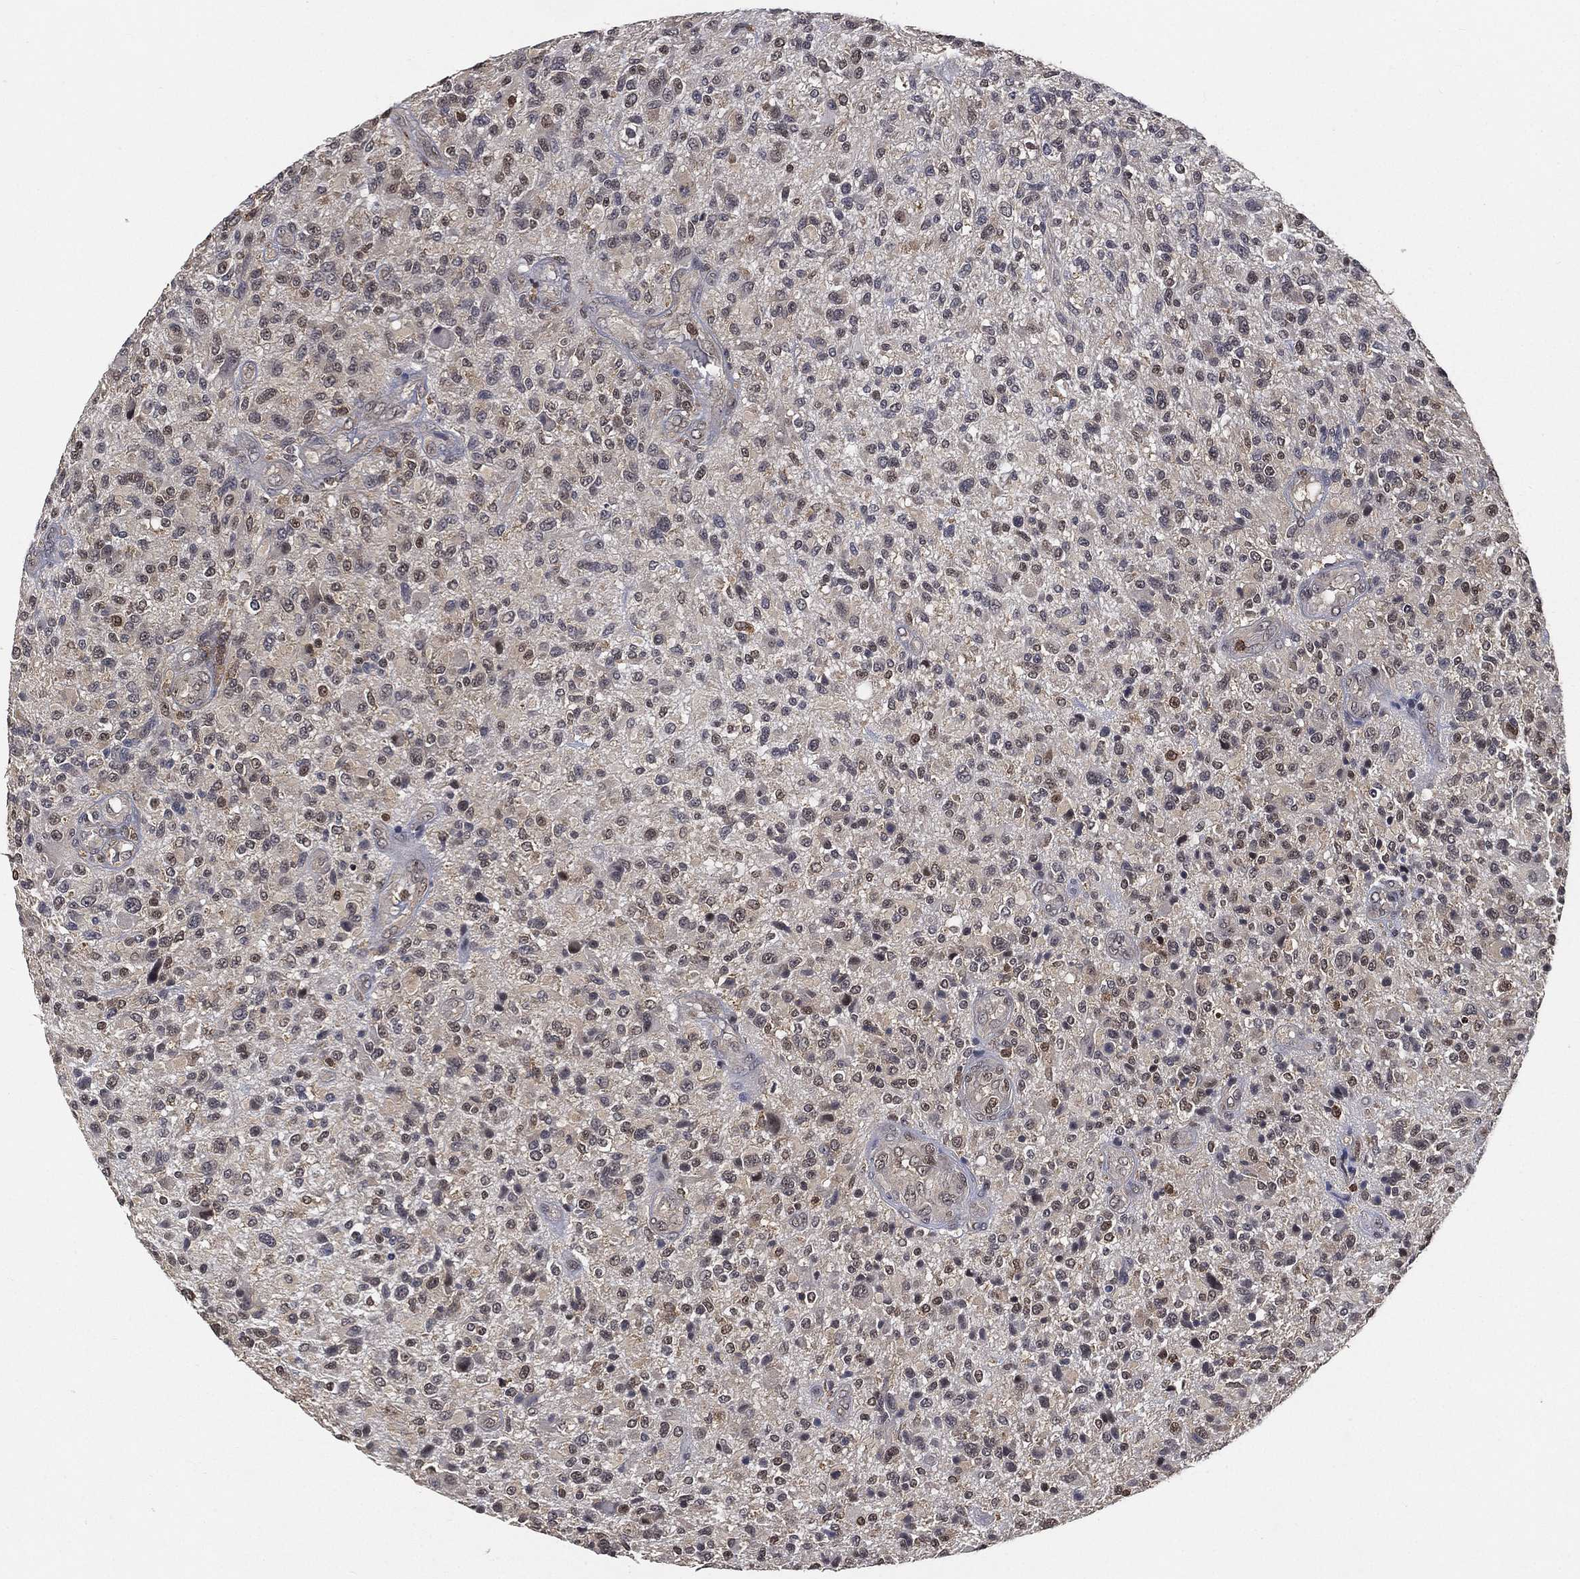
{"staining": {"intensity": "negative", "quantity": "none", "location": "none"}, "tissue": "glioma", "cell_type": "Tumor cells", "image_type": "cancer", "snomed": [{"axis": "morphology", "description": "Glioma, malignant, High grade"}, {"axis": "topography", "description": "Brain"}], "caption": "DAB immunohistochemical staining of human glioma exhibits no significant expression in tumor cells.", "gene": "WDR26", "patient": {"sex": "male", "age": 47}}